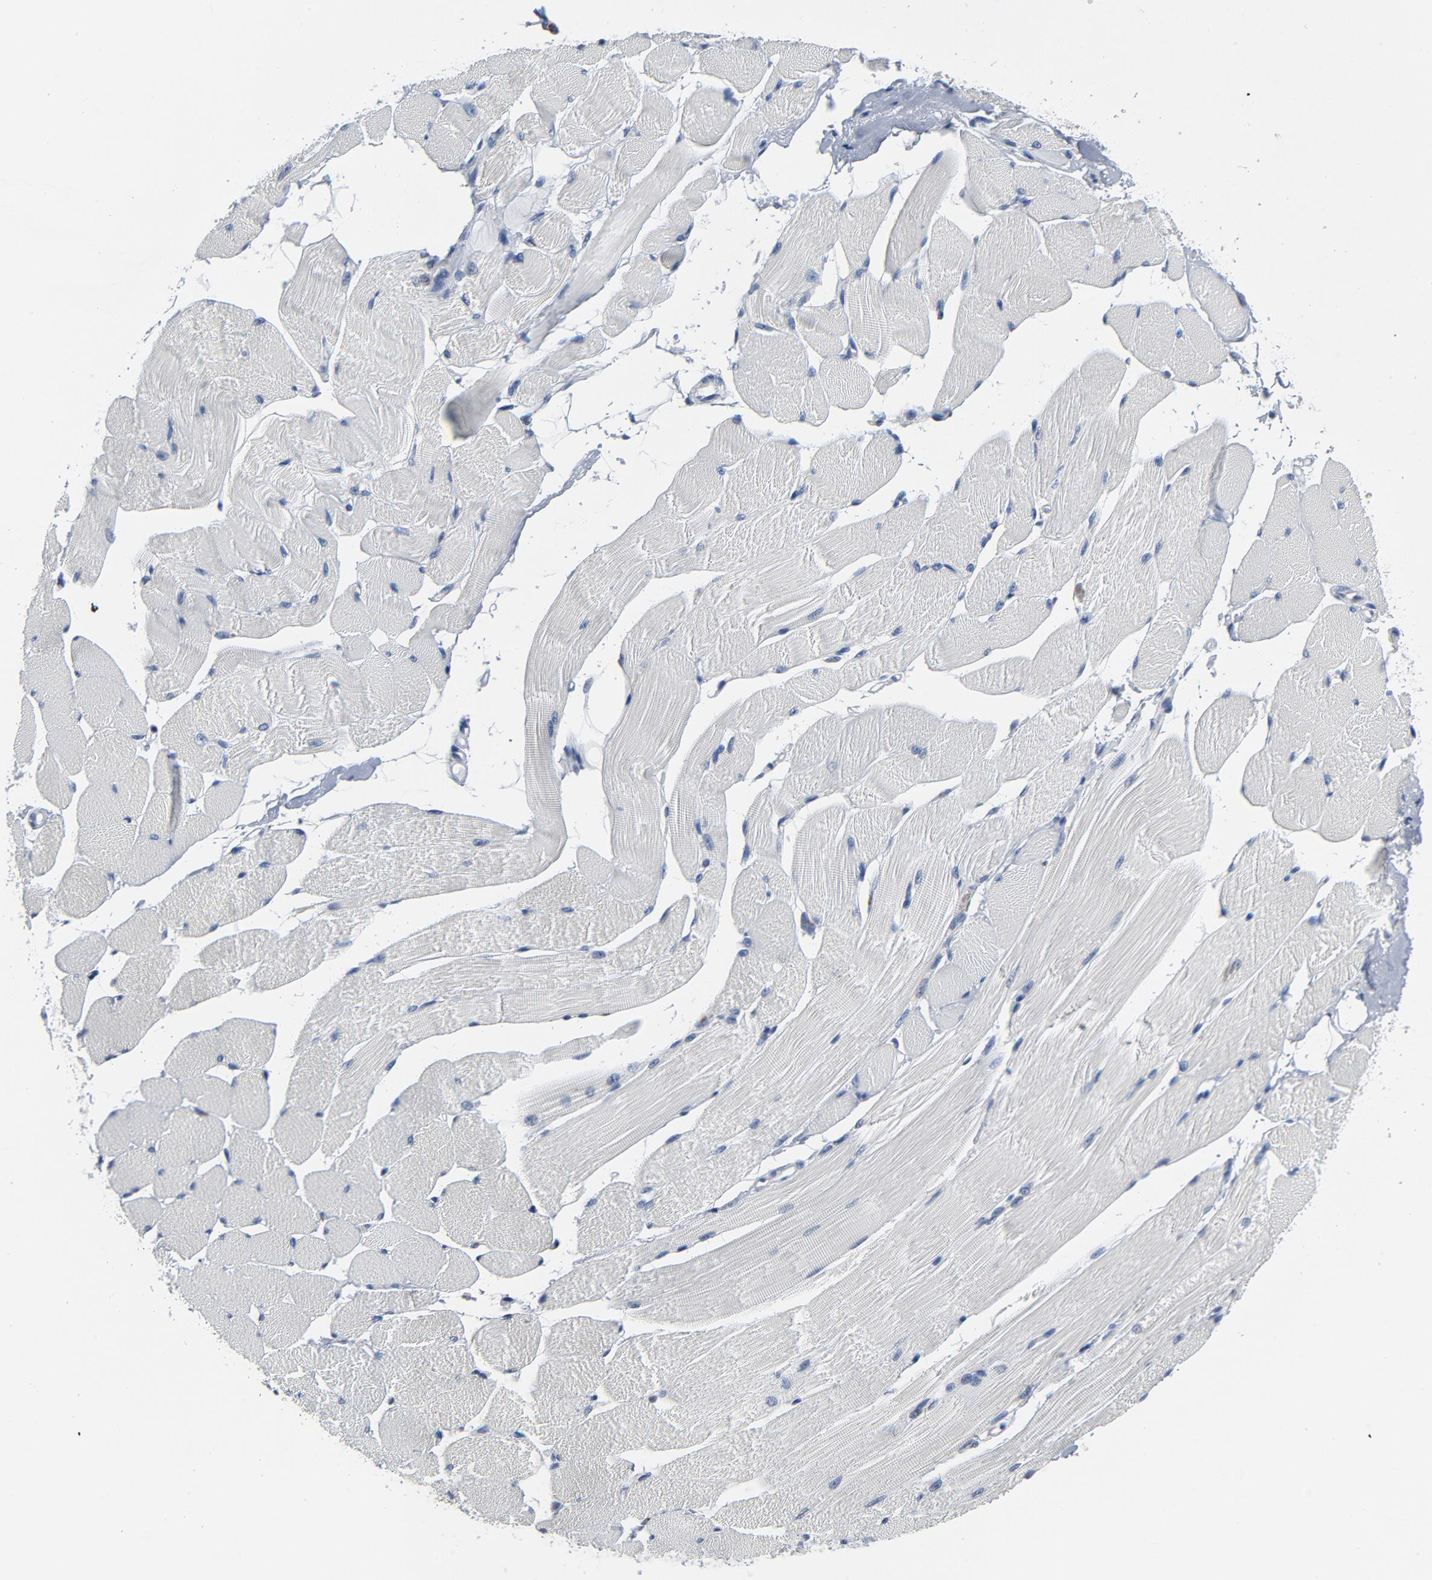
{"staining": {"intensity": "negative", "quantity": "none", "location": "none"}, "tissue": "skeletal muscle", "cell_type": "Myocytes", "image_type": "normal", "snomed": [{"axis": "morphology", "description": "Normal tissue, NOS"}, {"axis": "topography", "description": "Skeletal muscle"}, {"axis": "topography", "description": "Peripheral nerve tissue"}], "caption": "High magnification brightfield microscopy of benign skeletal muscle stained with DAB (brown) and counterstained with hematoxylin (blue): myocytes show no significant staining.", "gene": "YIPF6", "patient": {"sex": "female", "age": 84}}